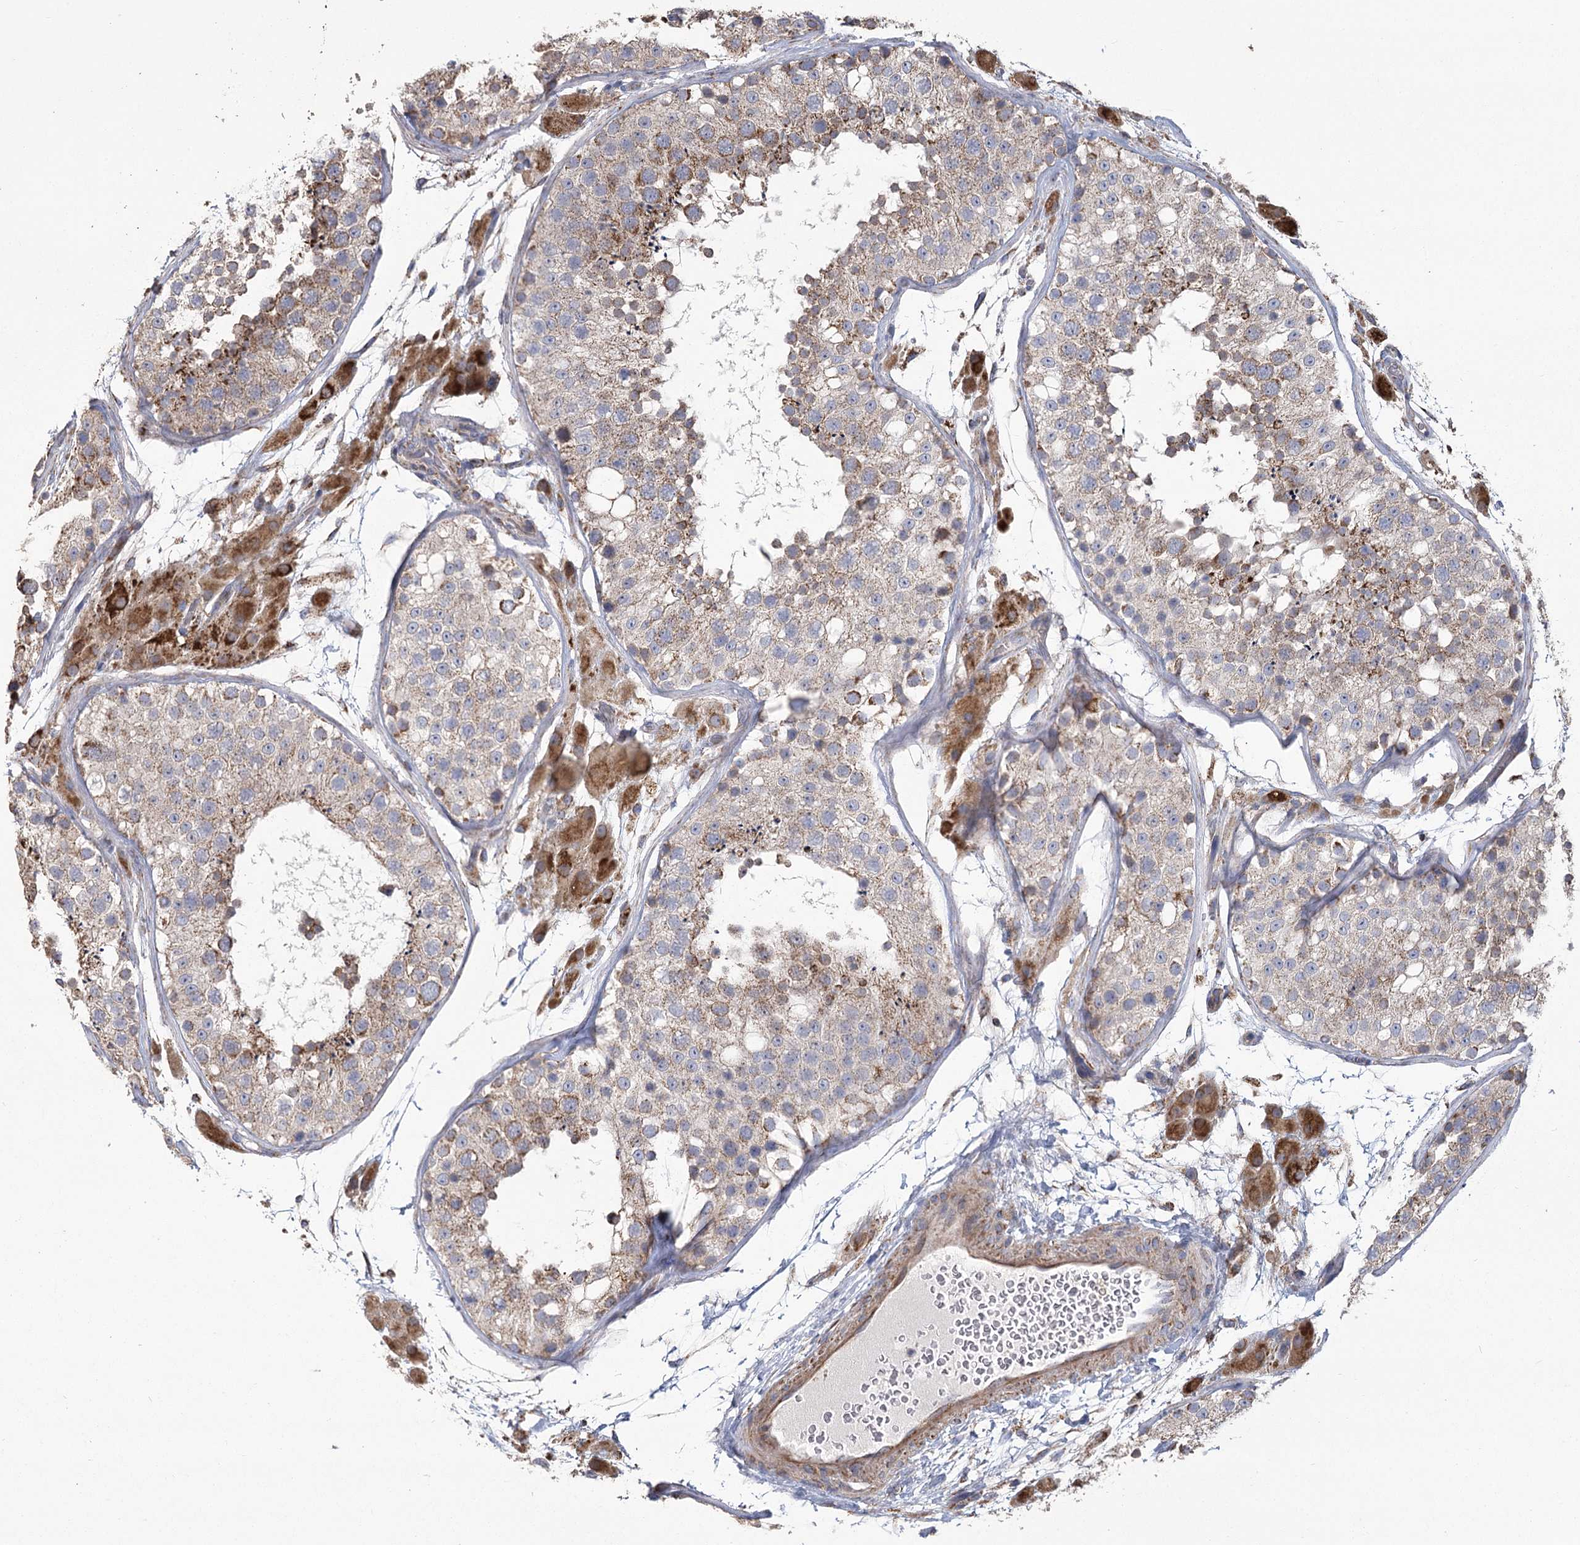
{"staining": {"intensity": "moderate", "quantity": ">75%", "location": "cytoplasmic/membranous"}, "tissue": "testis", "cell_type": "Cells in seminiferous ducts", "image_type": "normal", "snomed": [{"axis": "morphology", "description": "Normal tissue, NOS"}, {"axis": "topography", "description": "Testis"}], "caption": "Testis stained with immunohistochemistry (IHC) reveals moderate cytoplasmic/membranous positivity in about >75% of cells in seminiferous ducts.", "gene": "RANBP3L", "patient": {"sex": "male", "age": 26}}